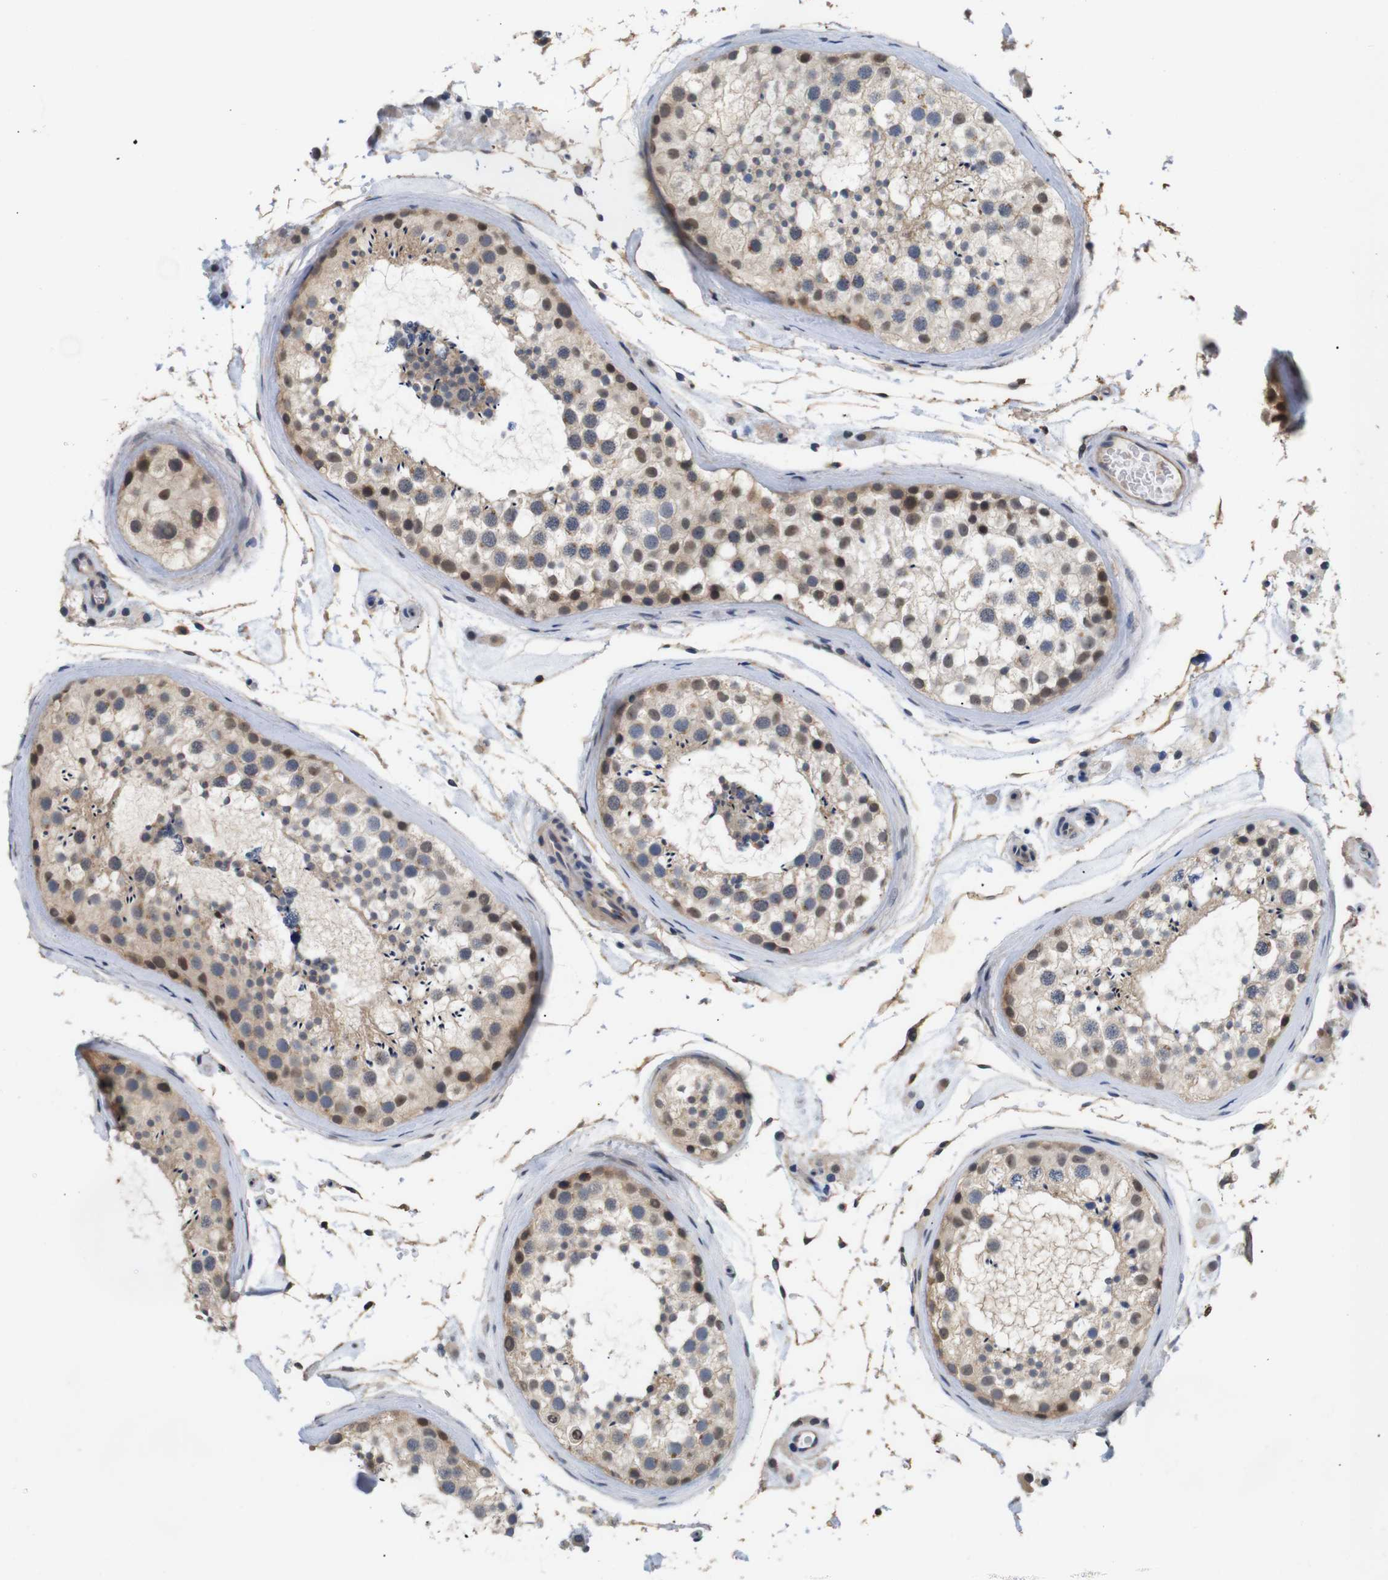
{"staining": {"intensity": "weak", "quantity": "25%-75%", "location": "cytoplasmic/membranous,nuclear"}, "tissue": "testis", "cell_type": "Cells in seminiferous ducts", "image_type": "normal", "snomed": [{"axis": "morphology", "description": "Normal tissue, NOS"}, {"axis": "topography", "description": "Testis"}], "caption": "This photomicrograph shows IHC staining of benign testis, with low weak cytoplasmic/membranous,nuclear expression in about 25%-75% of cells in seminiferous ducts.", "gene": "BRWD3", "patient": {"sex": "male", "age": 46}}